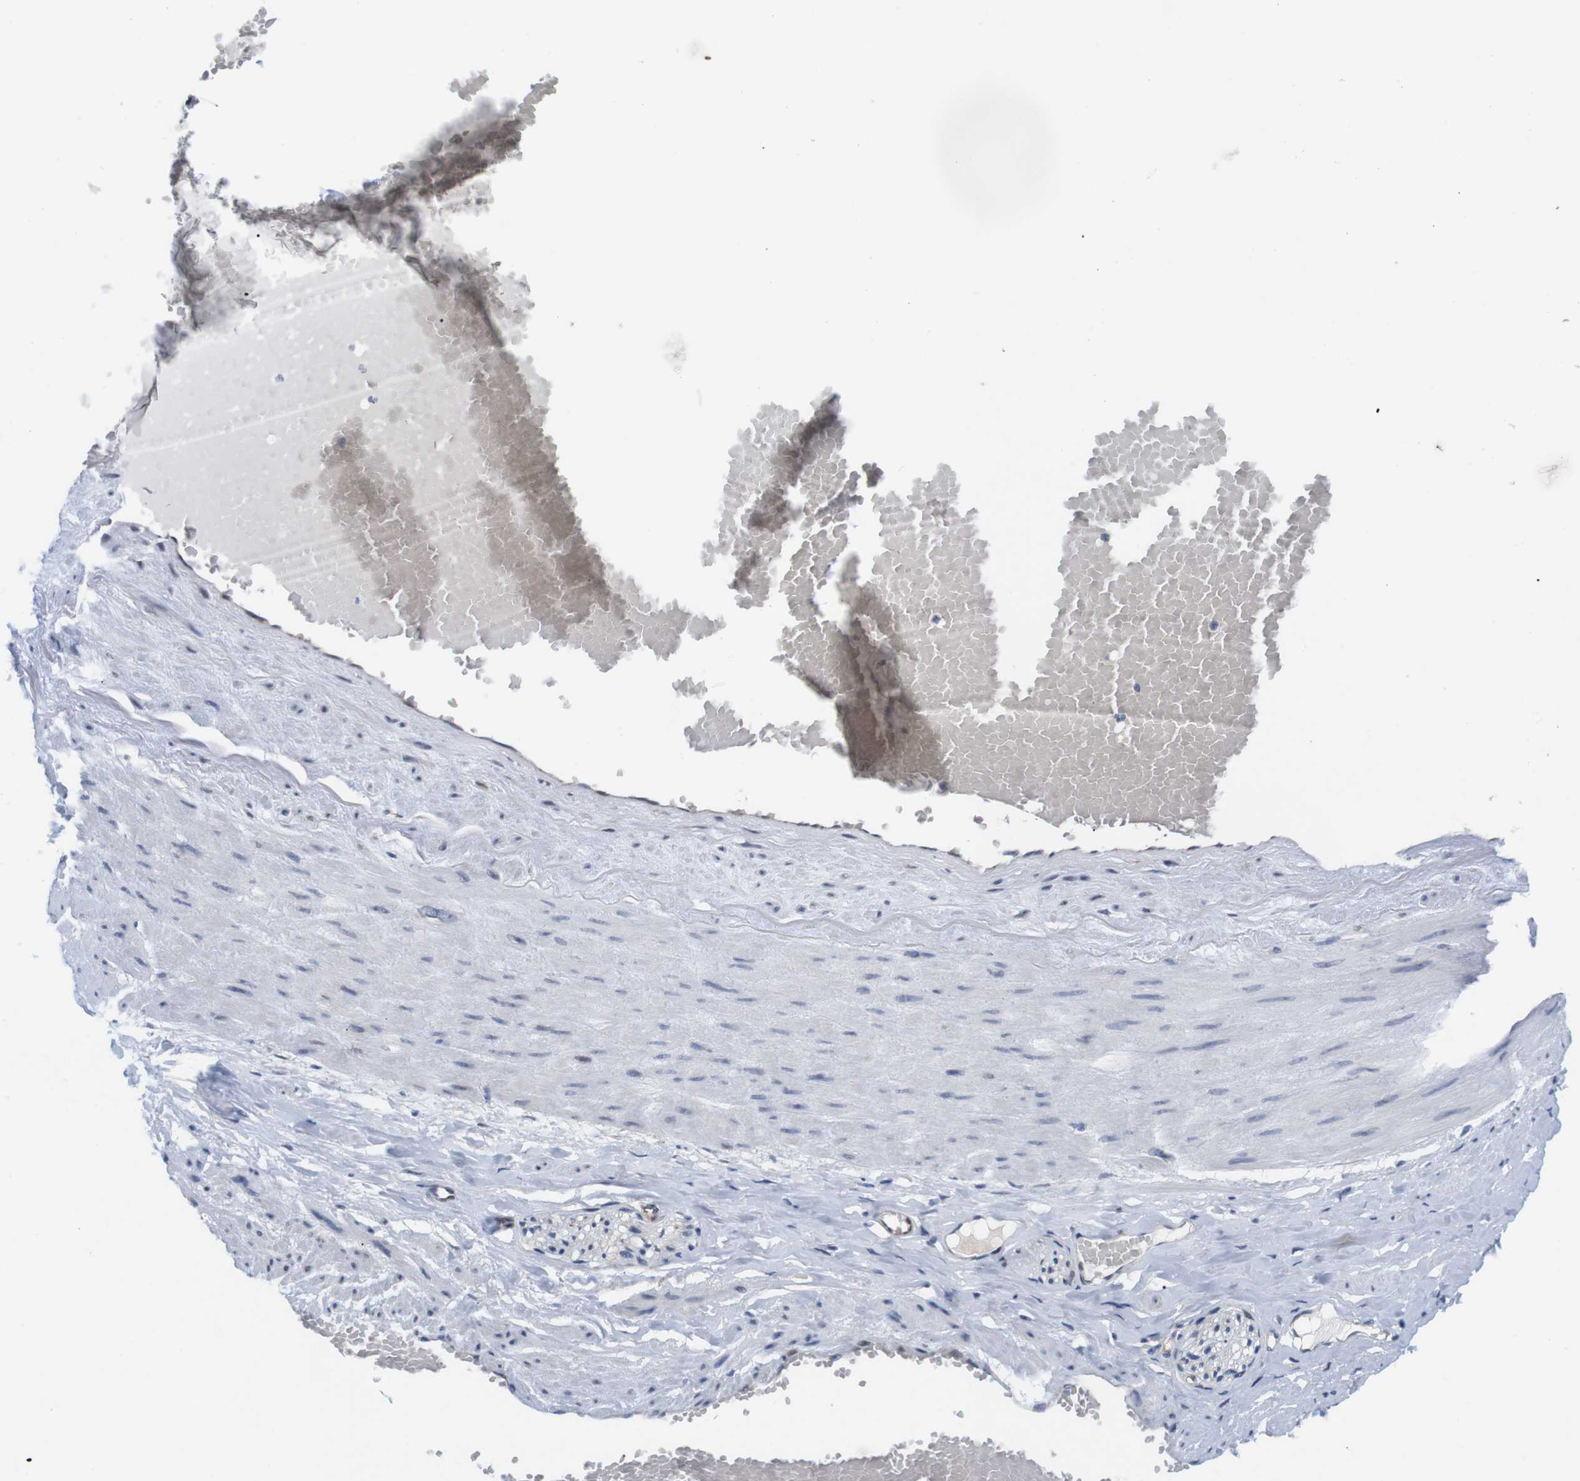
{"staining": {"intensity": "negative", "quantity": "none", "location": "none"}, "tissue": "adipose tissue", "cell_type": "Adipocytes", "image_type": "normal", "snomed": [{"axis": "morphology", "description": "Normal tissue, NOS"}, {"axis": "topography", "description": "Soft tissue"}, {"axis": "topography", "description": "Vascular tissue"}], "caption": "DAB immunohistochemical staining of benign human adipose tissue exhibits no significant staining in adipocytes. Brightfield microscopy of immunohistochemistry stained with DAB (3,3'-diaminobenzidine) (brown) and hematoxylin (blue), captured at high magnification.", "gene": "HACD3", "patient": {"sex": "female", "age": 35}}